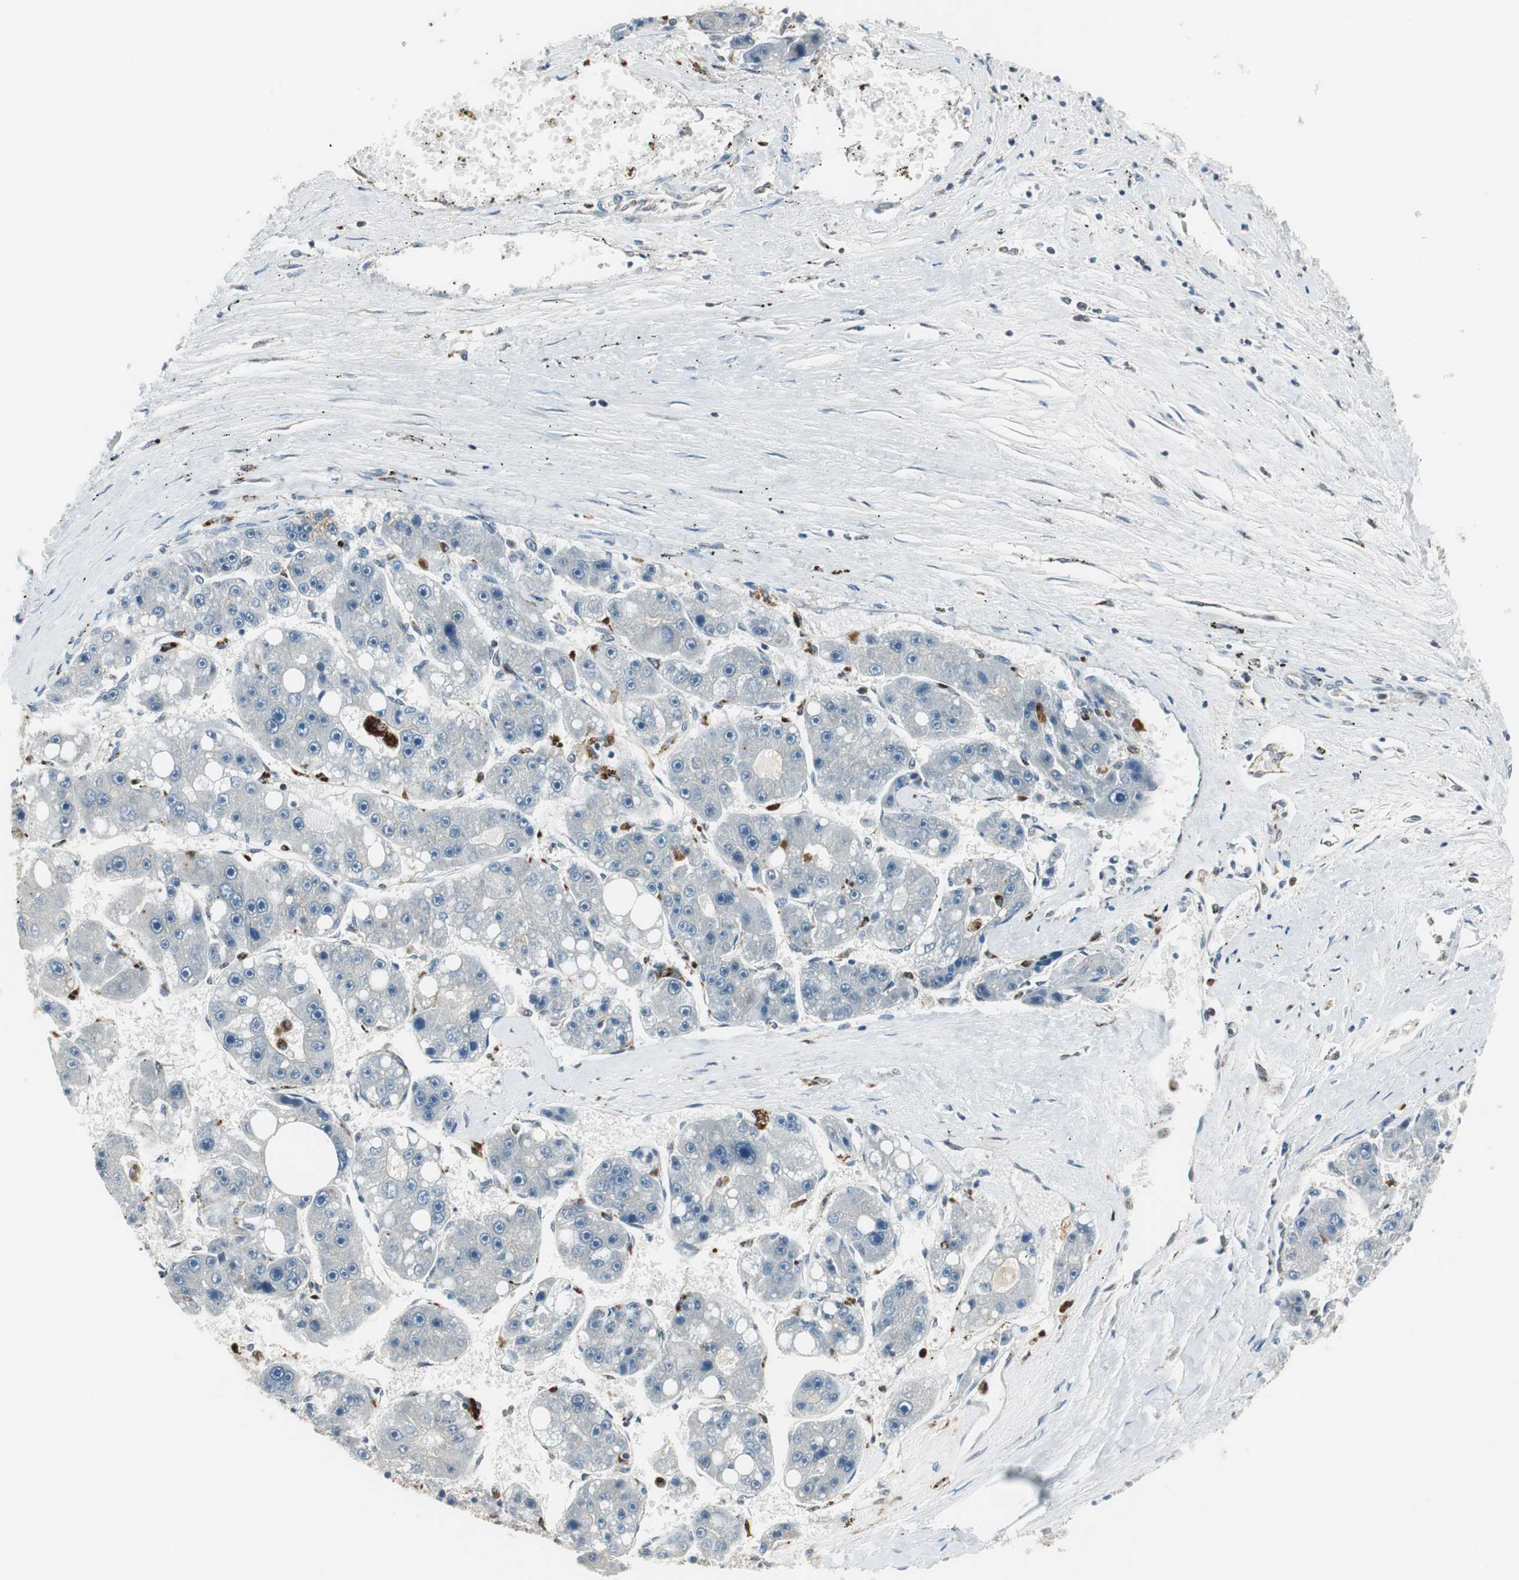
{"staining": {"intensity": "negative", "quantity": "none", "location": "none"}, "tissue": "liver cancer", "cell_type": "Tumor cells", "image_type": "cancer", "snomed": [{"axis": "morphology", "description": "Carcinoma, Hepatocellular, NOS"}, {"axis": "topography", "description": "Liver"}], "caption": "There is no significant positivity in tumor cells of liver cancer (hepatocellular carcinoma).", "gene": "NCK1", "patient": {"sex": "female", "age": 61}}